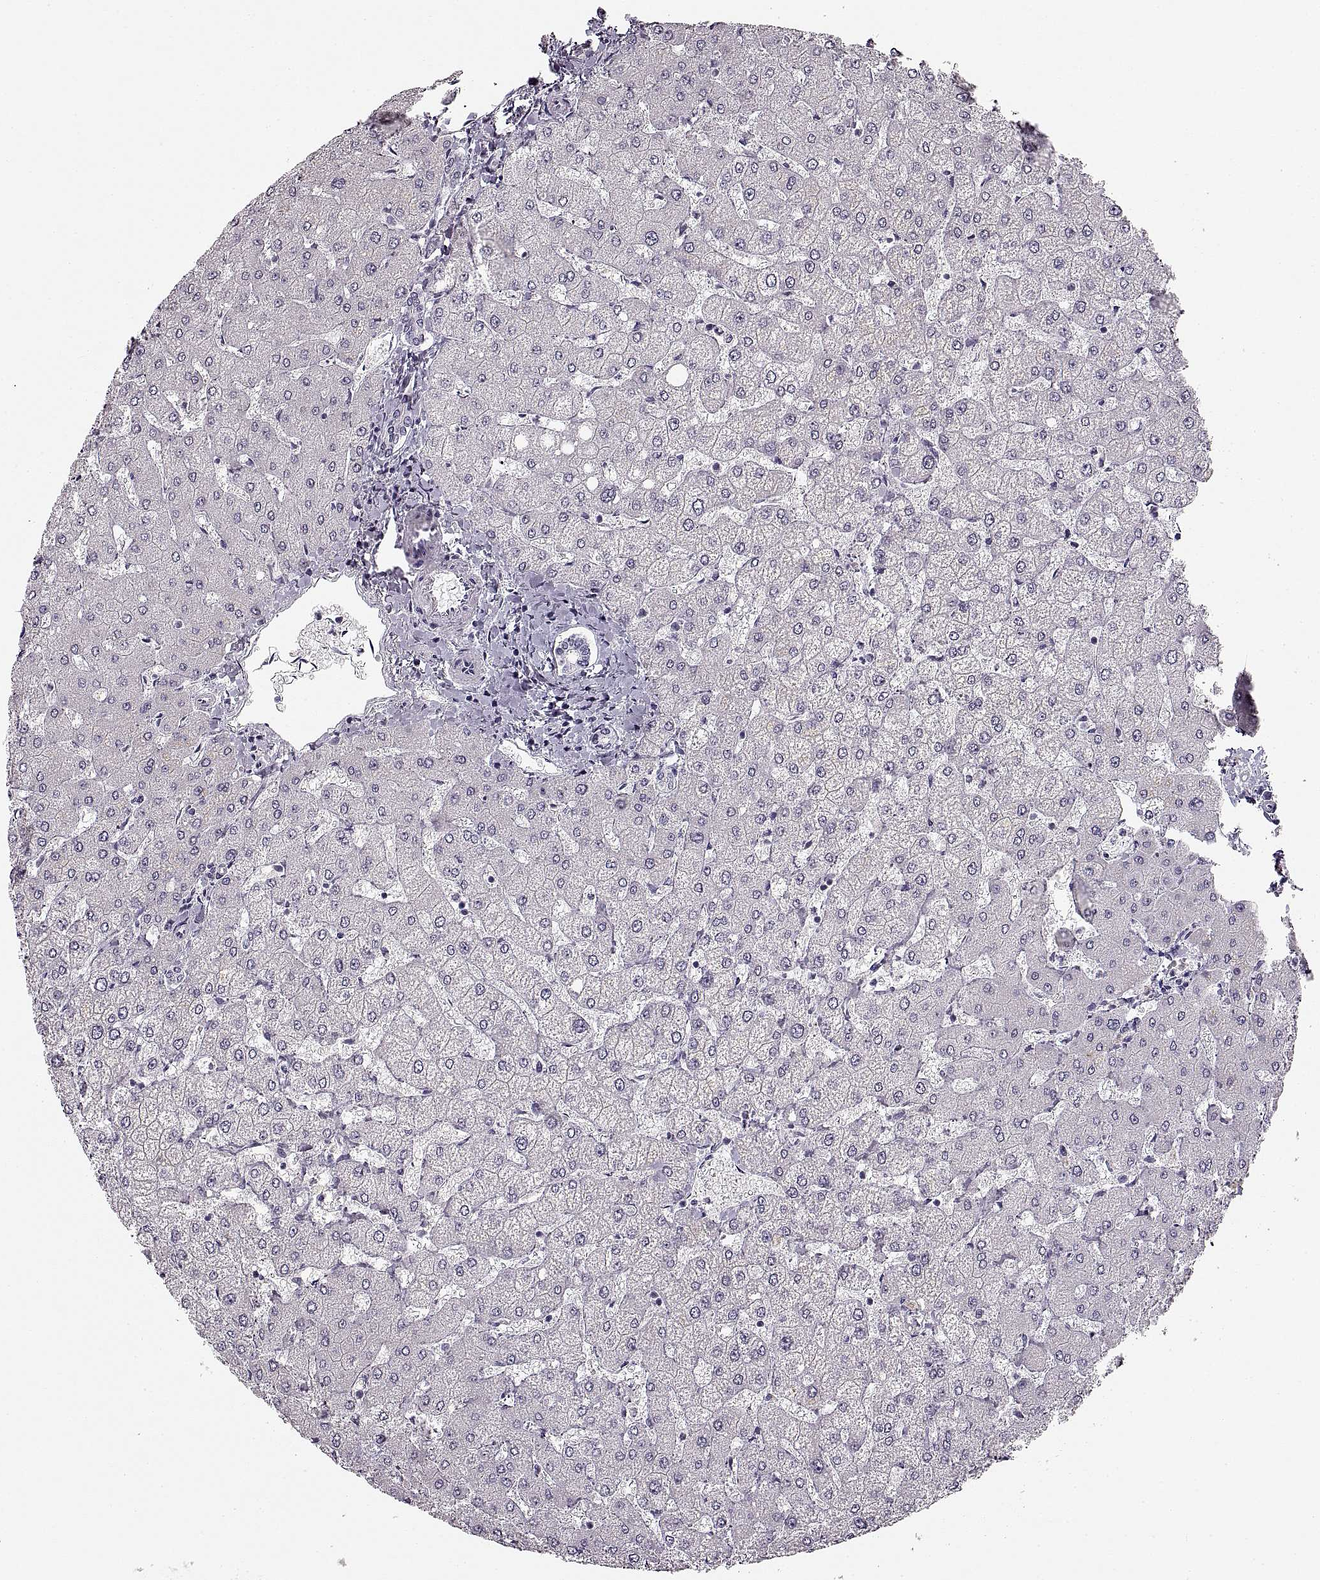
{"staining": {"intensity": "negative", "quantity": "none", "location": "none"}, "tissue": "liver", "cell_type": "Cholangiocytes", "image_type": "normal", "snomed": [{"axis": "morphology", "description": "Normal tissue, NOS"}, {"axis": "topography", "description": "Liver"}], "caption": "Liver was stained to show a protein in brown. There is no significant positivity in cholangiocytes. (DAB immunohistochemistry with hematoxylin counter stain).", "gene": "CNTN1", "patient": {"sex": "female", "age": 54}}